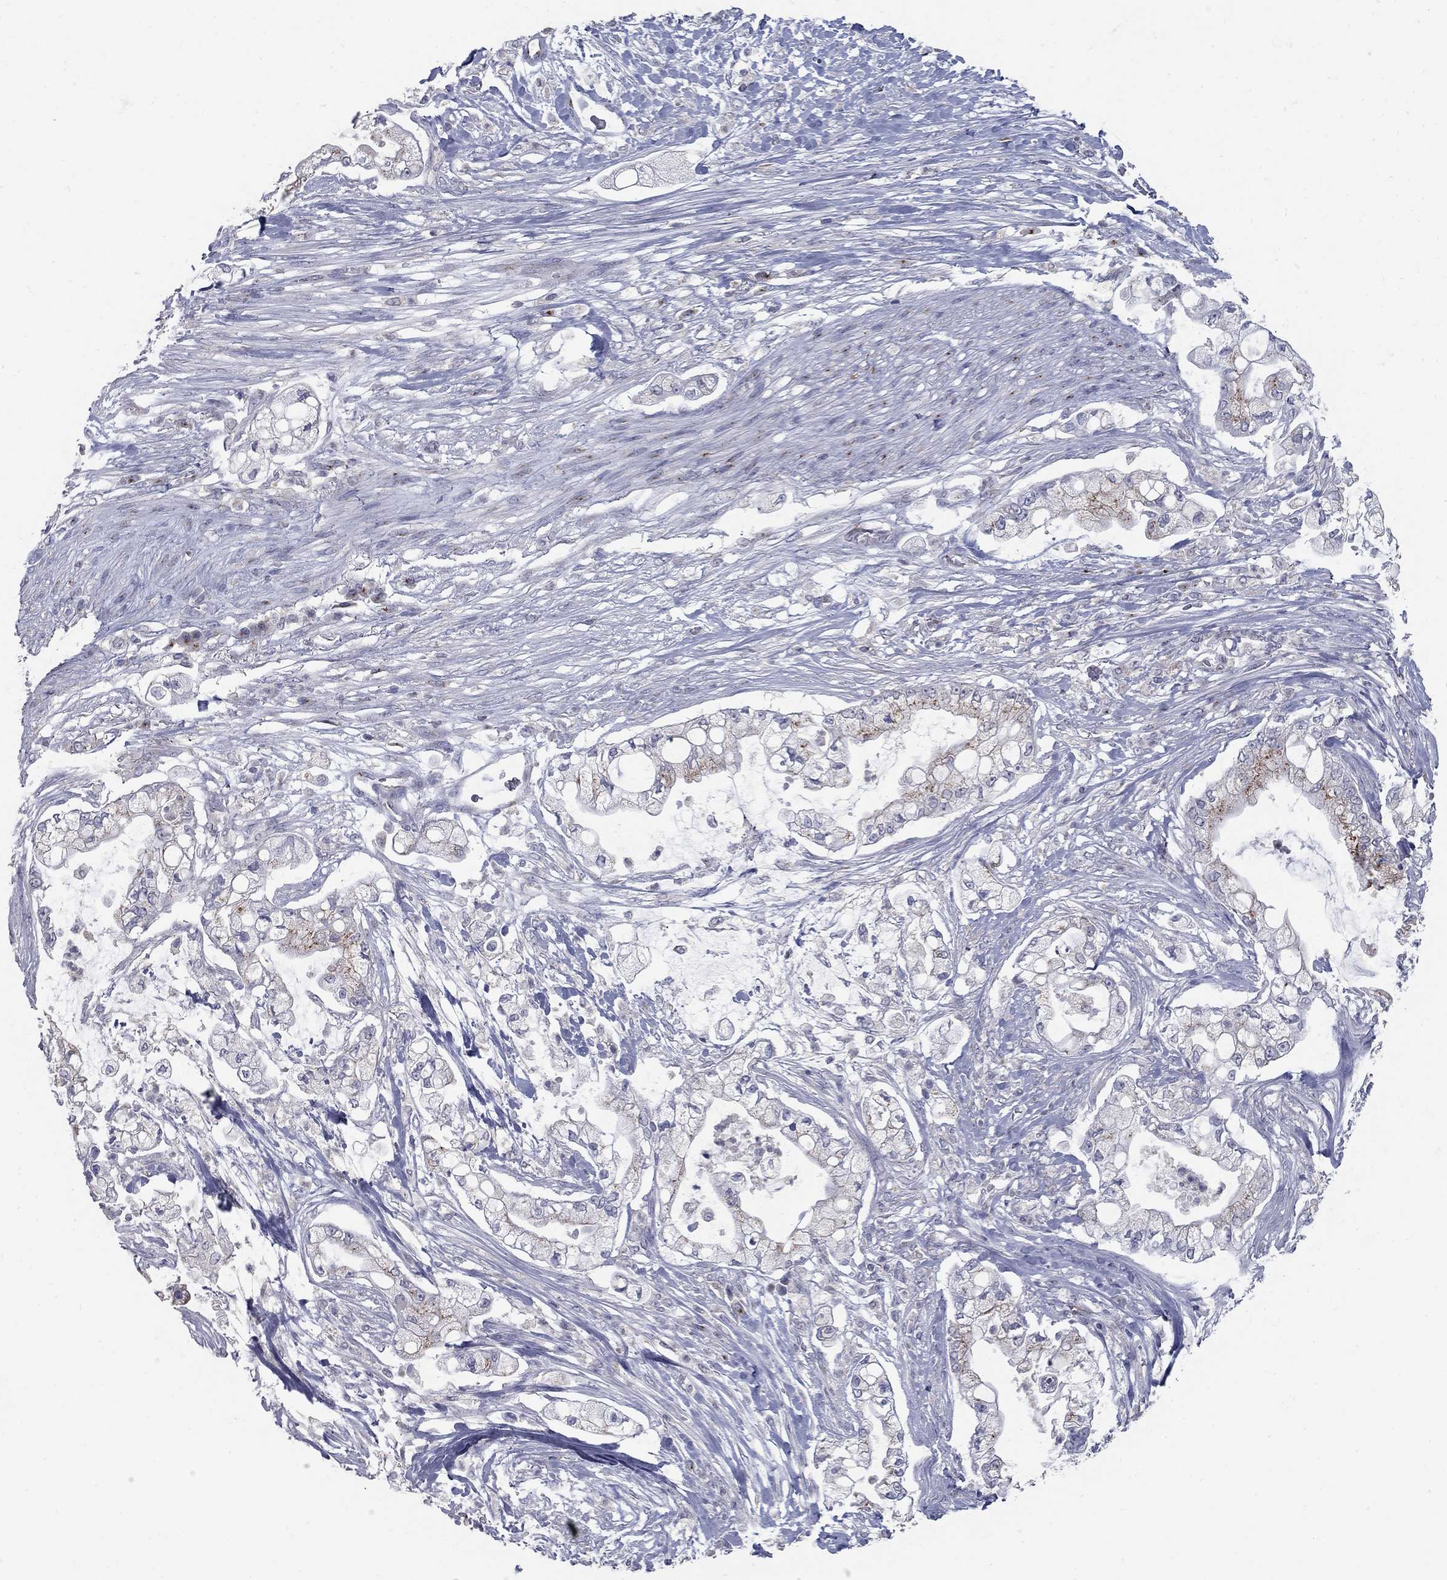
{"staining": {"intensity": "moderate", "quantity": "25%-75%", "location": "cytoplasmic/membranous"}, "tissue": "pancreatic cancer", "cell_type": "Tumor cells", "image_type": "cancer", "snomed": [{"axis": "morphology", "description": "Adenocarcinoma, NOS"}, {"axis": "topography", "description": "Pancreas"}], "caption": "Pancreatic cancer tissue shows moderate cytoplasmic/membranous positivity in about 25%-75% of tumor cells", "gene": "KIAA0319L", "patient": {"sex": "female", "age": 69}}